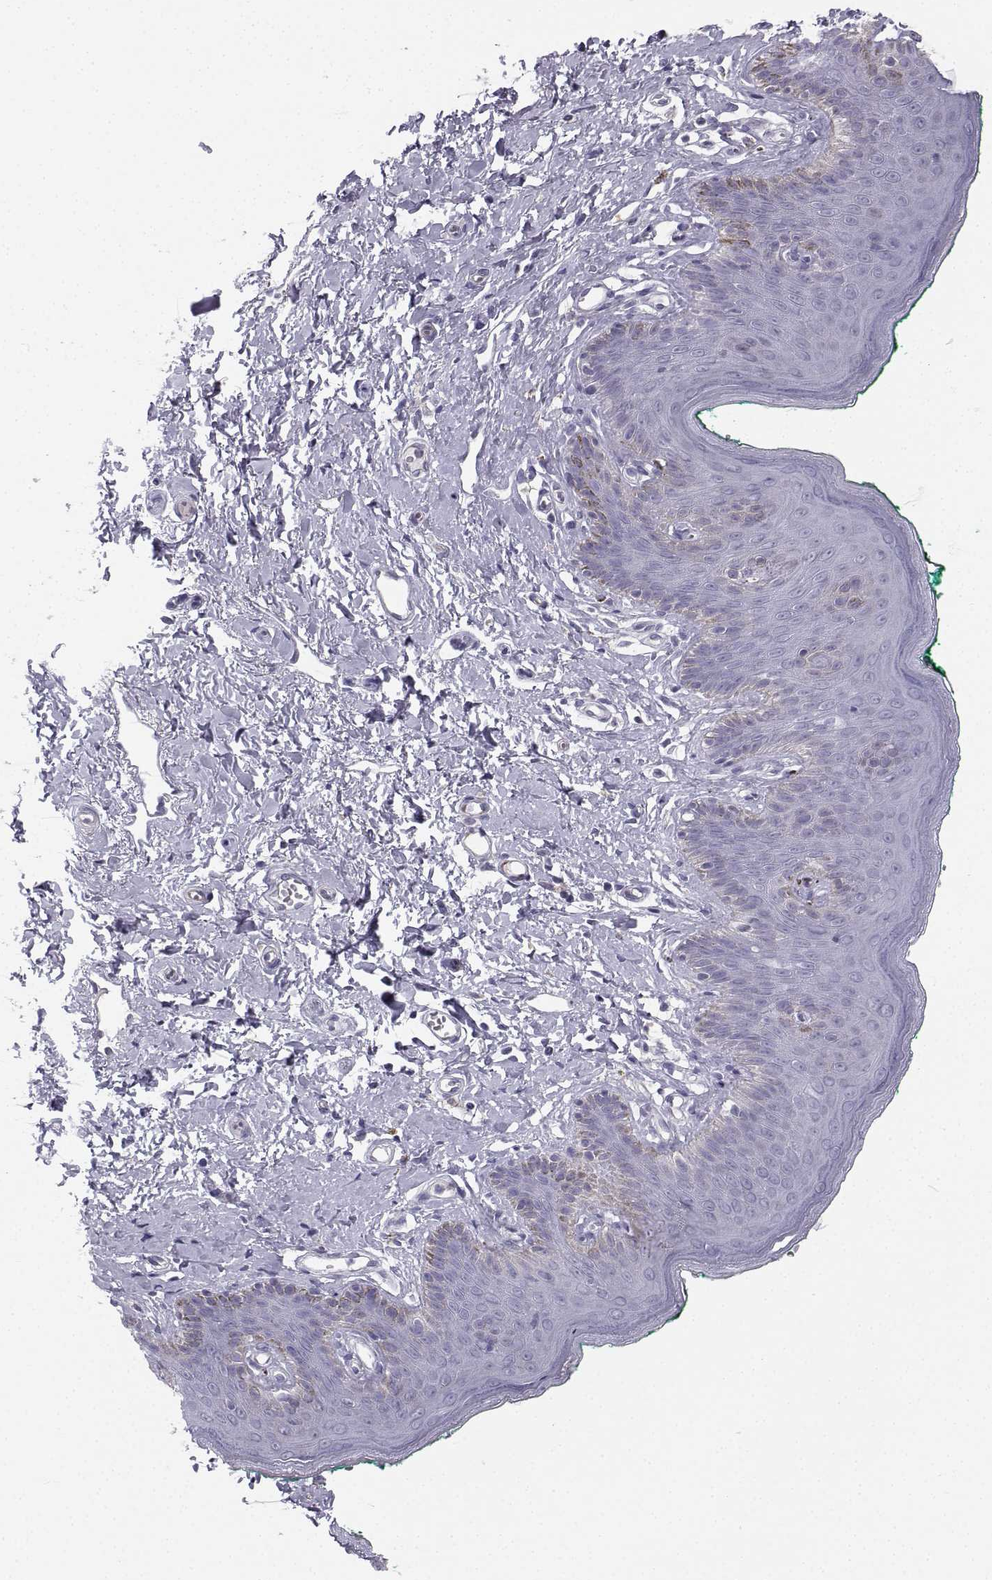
{"staining": {"intensity": "negative", "quantity": "none", "location": "none"}, "tissue": "skin", "cell_type": "Epidermal cells", "image_type": "normal", "snomed": [{"axis": "morphology", "description": "Normal tissue, NOS"}, {"axis": "topography", "description": "Vulva"}], "caption": "There is no significant staining in epidermal cells of skin. (Stains: DAB (3,3'-diaminobenzidine) IHC with hematoxylin counter stain, Microscopy: brightfield microscopy at high magnification).", "gene": "SYCE1", "patient": {"sex": "female", "age": 66}}